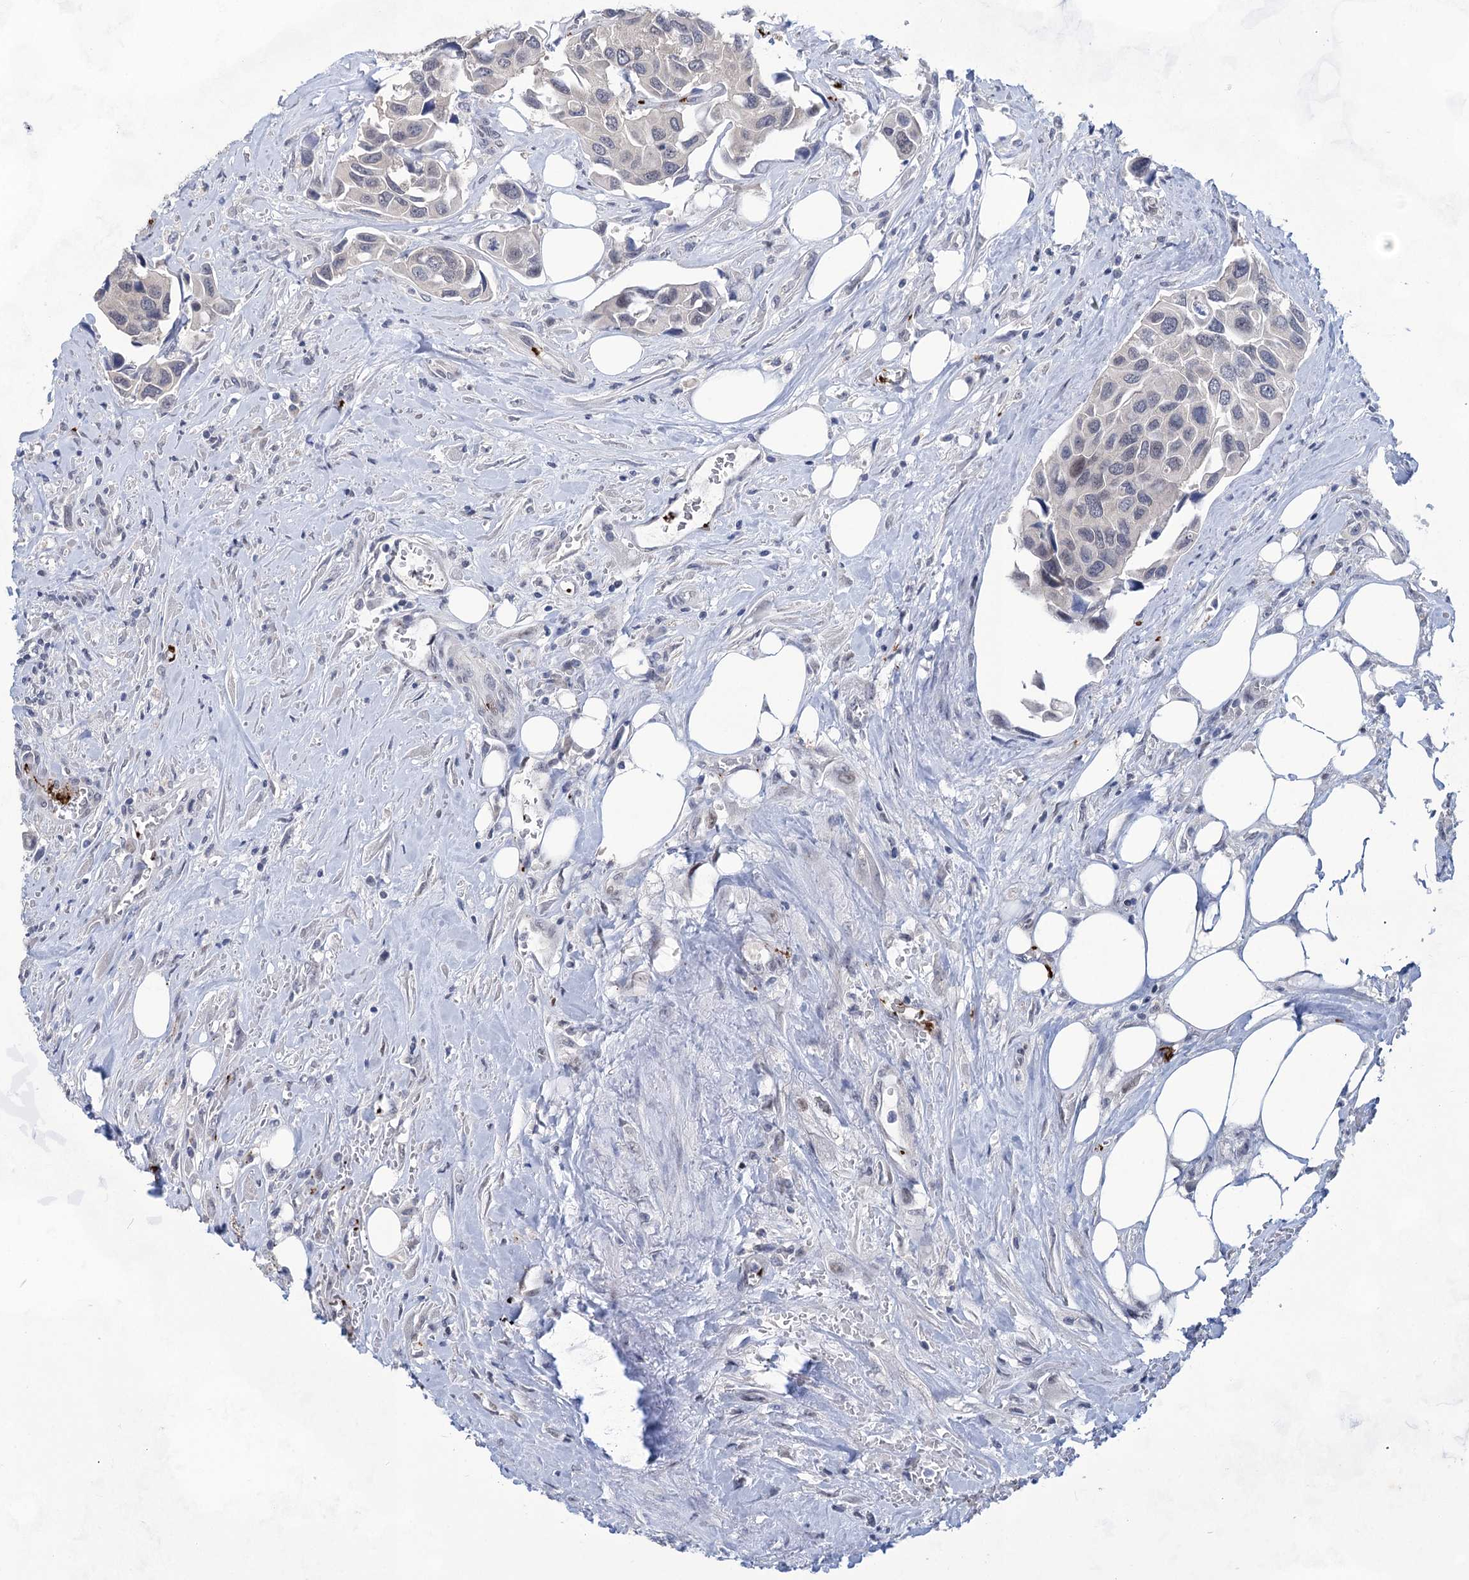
{"staining": {"intensity": "negative", "quantity": "none", "location": "none"}, "tissue": "urothelial cancer", "cell_type": "Tumor cells", "image_type": "cancer", "snomed": [{"axis": "morphology", "description": "Urothelial carcinoma, High grade"}, {"axis": "topography", "description": "Urinary bladder"}], "caption": "An image of urothelial cancer stained for a protein reveals no brown staining in tumor cells.", "gene": "MON2", "patient": {"sex": "male", "age": 74}}